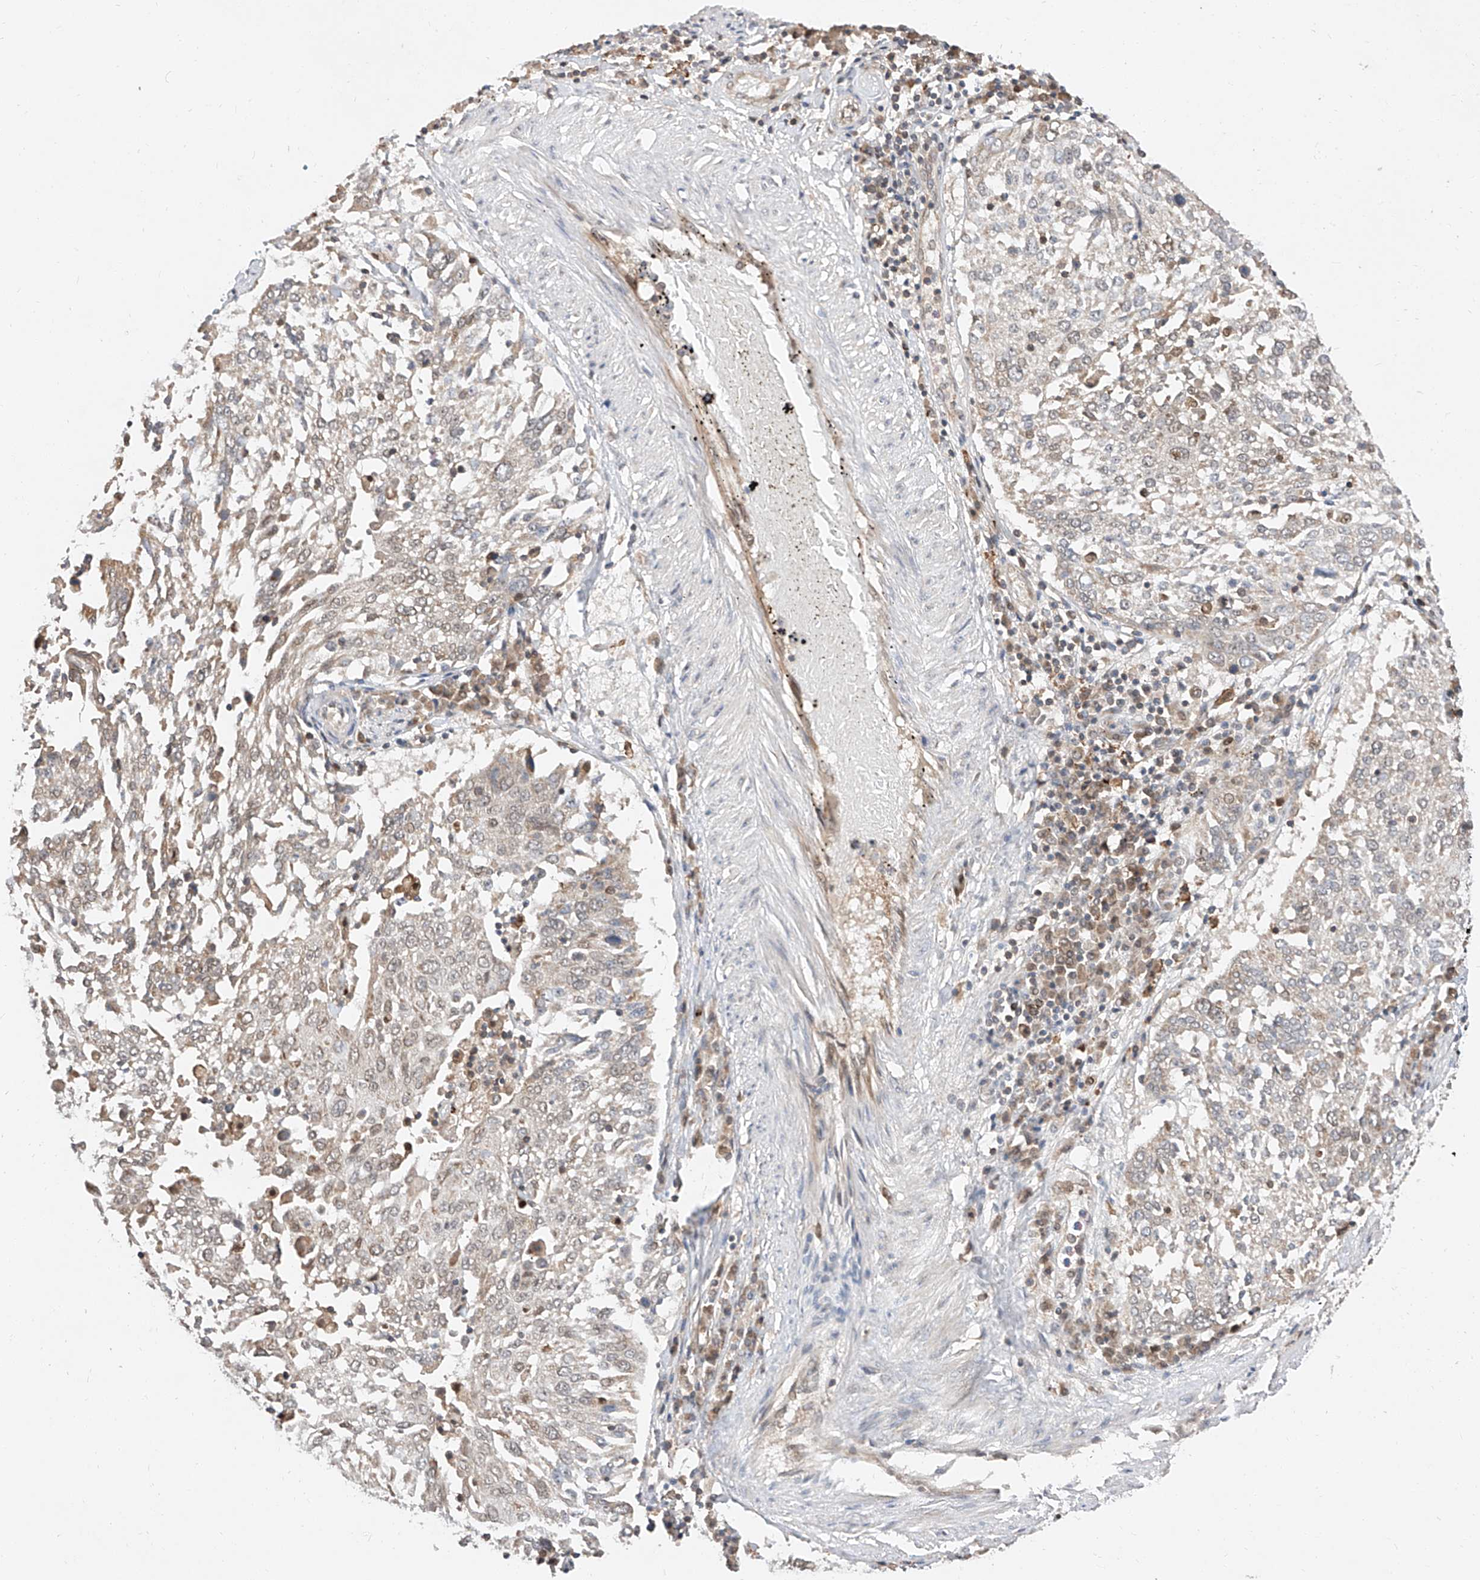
{"staining": {"intensity": "weak", "quantity": "<25%", "location": "nuclear"}, "tissue": "lung cancer", "cell_type": "Tumor cells", "image_type": "cancer", "snomed": [{"axis": "morphology", "description": "Squamous cell carcinoma, NOS"}, {"axis": "topography", "description": "Lung"}], "caption": "A photomicrograph of human squamous cell carcinoma (lung) is negative for staining in tumor cells. Brightfield microscopy of immunohistochemistry stained with DAB (brown) and hematoxylin (blue), captured at high magnification.", "gene": "DIRAS3", "patient": {"sex": "male", "age": 65}}